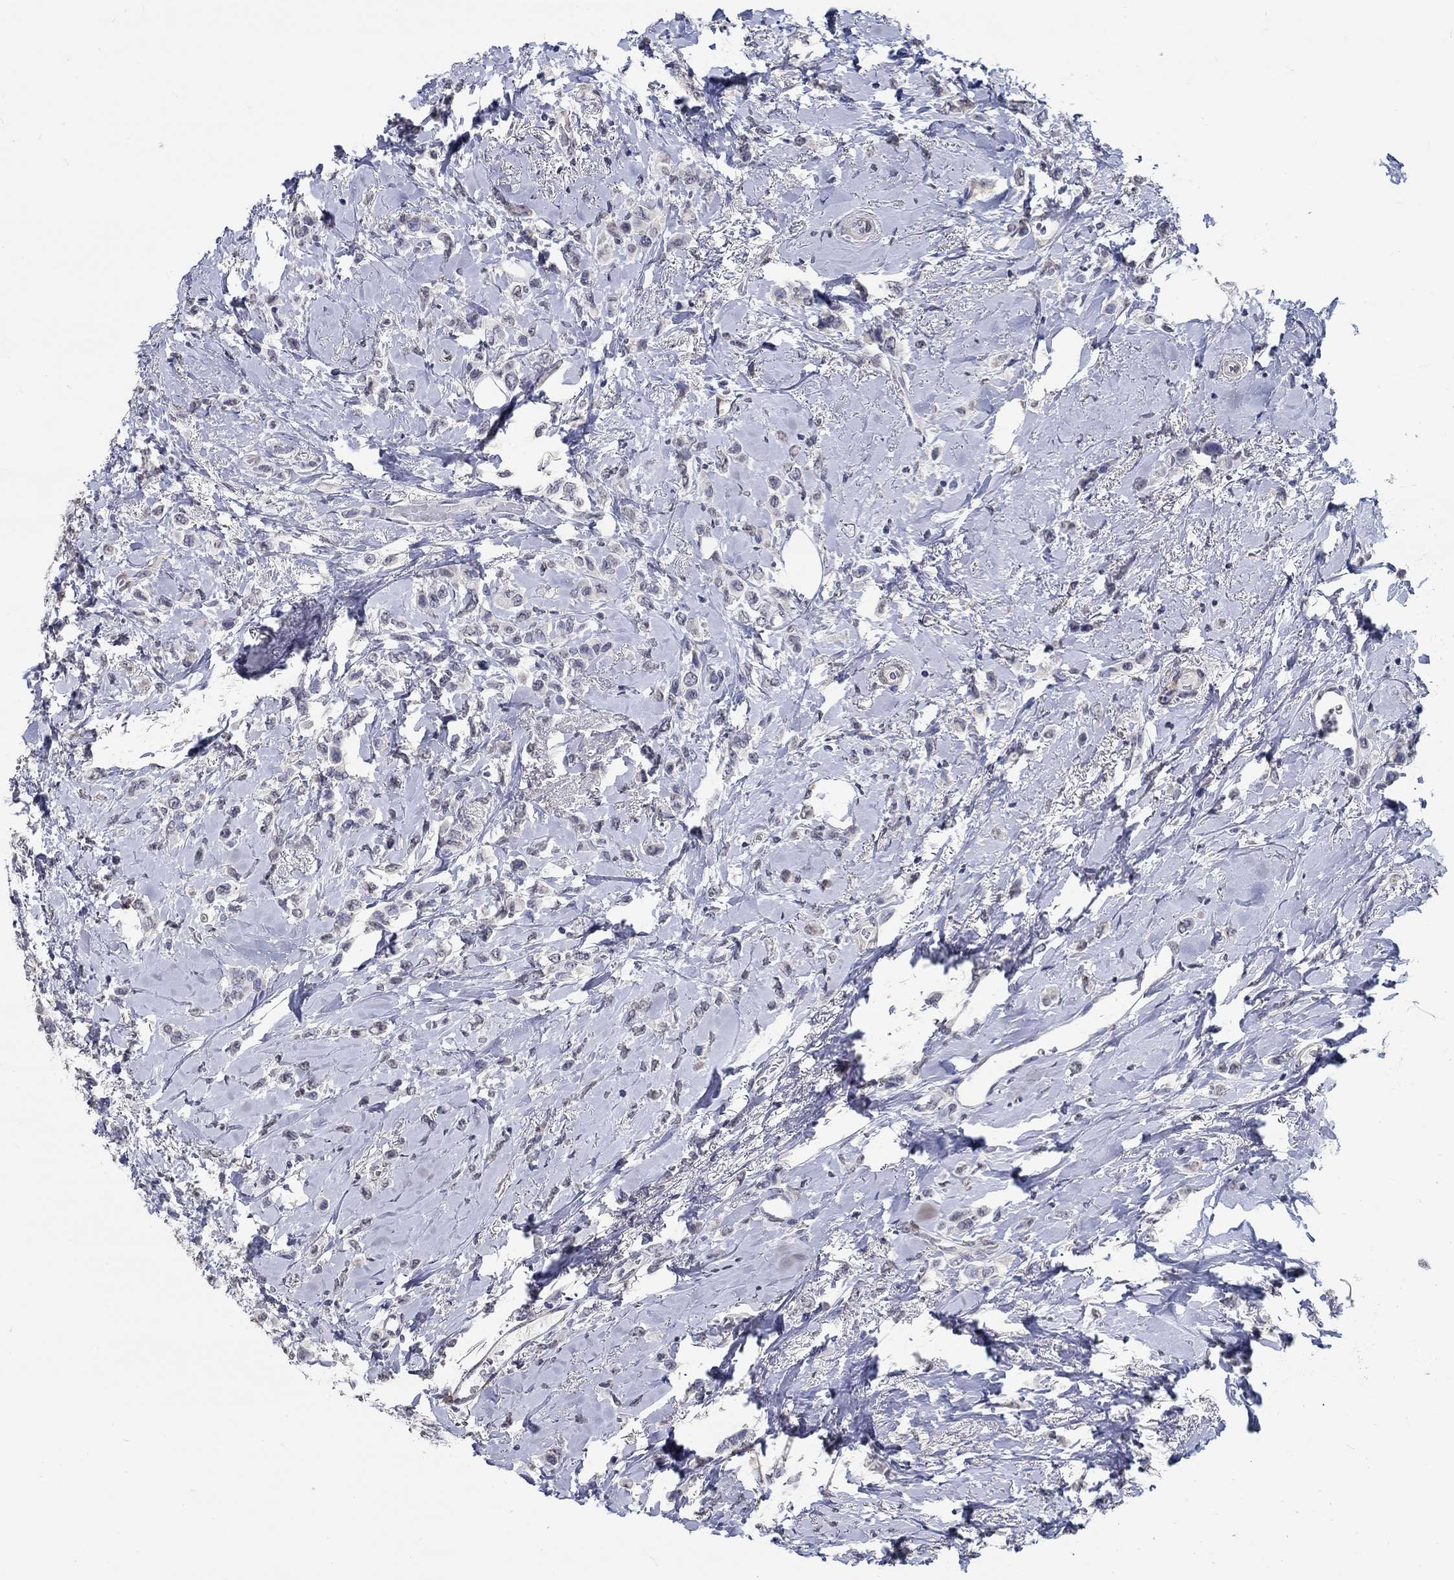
{"staining": {"intensity": "negative", "quantity": "none", "location": "none"}, "tissue": "breast cancer", "cell_type": "Tumor cells", "image_type": "cancer", "snomed": [{"axis": "morphology", "description": "Lobular carcinoma"}, {"axis": "topography", "description": "Breast"}], "caption": "This is an immunohistochemistry histopathology image of breast cancer (lobular carcinoma). There is no expression in tumor cells.", "gene": "PDE1B", "patient": {"sex": "female", "age": 66}}